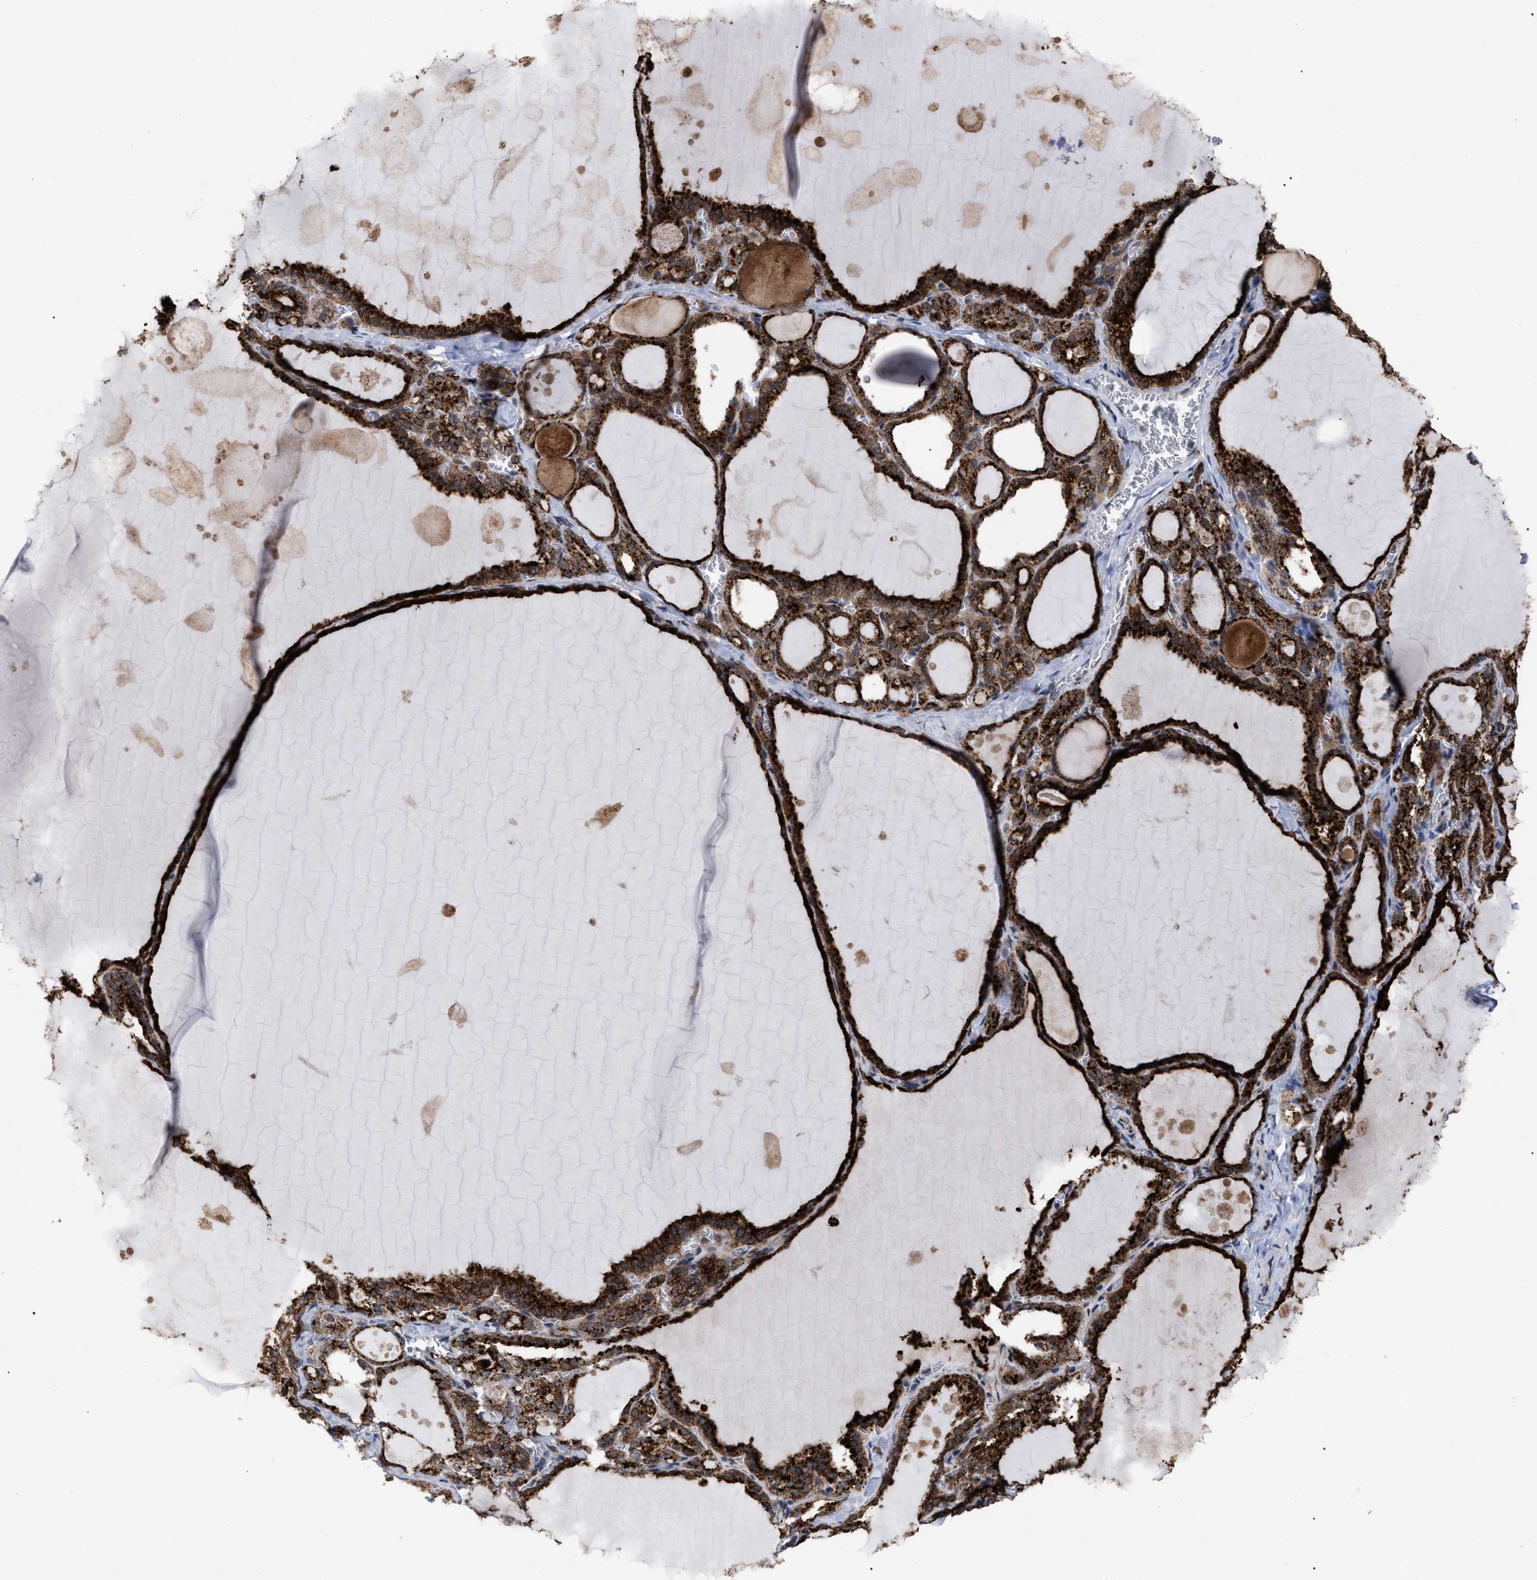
{"staining": {"intensity": "strong", "quantity": ">75%", "location": "cytoplasmic/membranous"}, "tissue": "thyroid gland", "cell_type": "Glandular cells", "image_type": "normal", "snomed": [{"axis": "morphology", "description": "Normal tissue, NOS"}, {"axis": "topography", "description": "Thyroid gland"}], "caption": "Immunohistochemical staining of benign thyroid gland reveals >75% levels of strong cytoplasmic/membranous protein expression in approximately >75% of glandular cells.", "gene": "UPF1", "patient": {"sex": "male", "age": 56}}